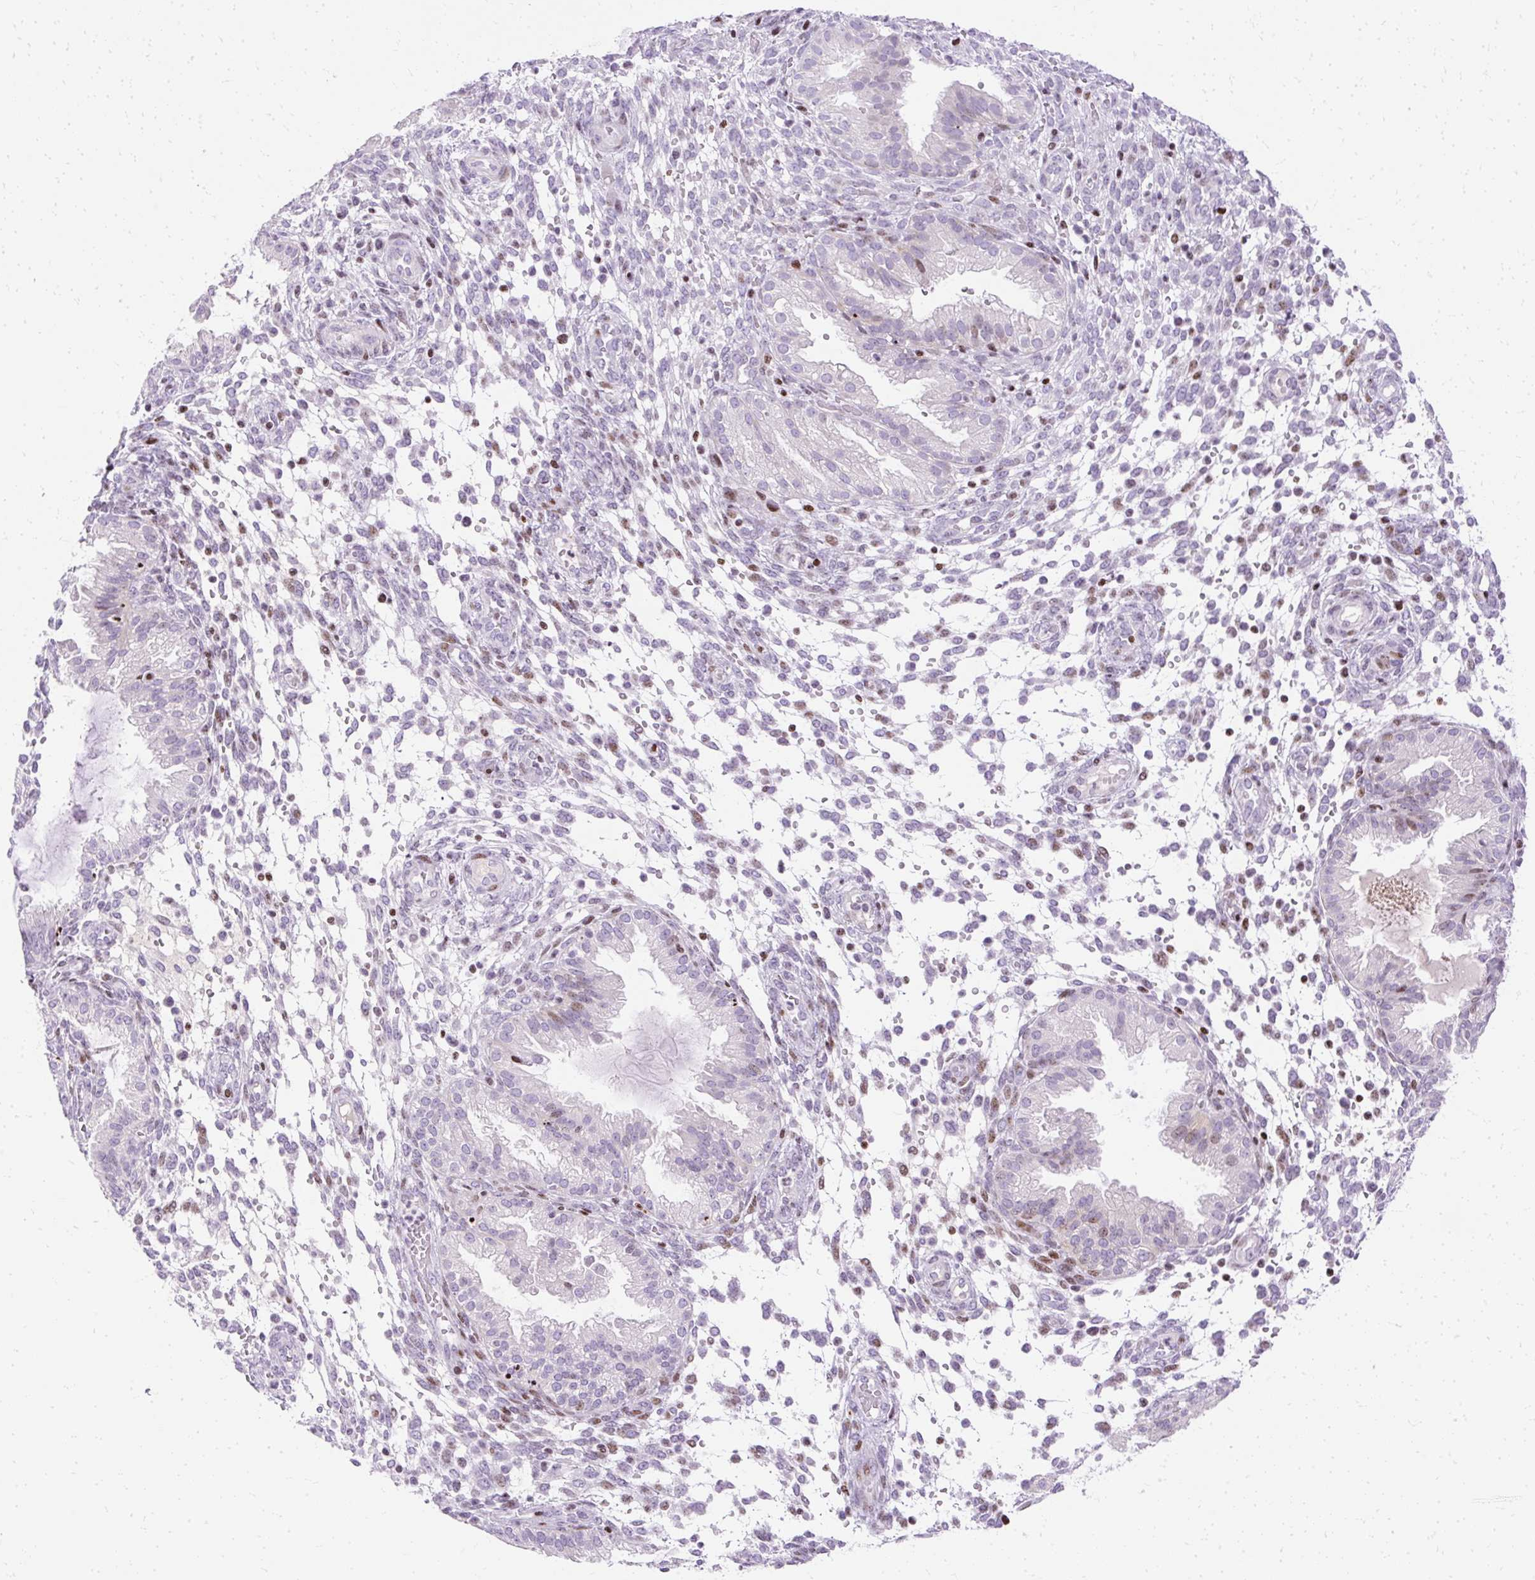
{"staining": {"intensity": "moderate", "quantity": "<25%", "location": "nuclear"}, "tissue": "endometrium", "cell_type": "Cells in endometrial stroma", "image_type": "normal", "snomed": [{"axis": "morphology", "description": "Normal tissue, NOS"}, {"axis": "topography", "description": "Endometrium"}], "caption": "An immunohistochemistry (IHC) photomicrograph of benign tissue is shown. Protein staining in brown shows moderate nuclear positivity in endometrium within cells in endometrial stroma.", "gene": "TMEM177", "patient": {"sex": "female", "age": 33}}